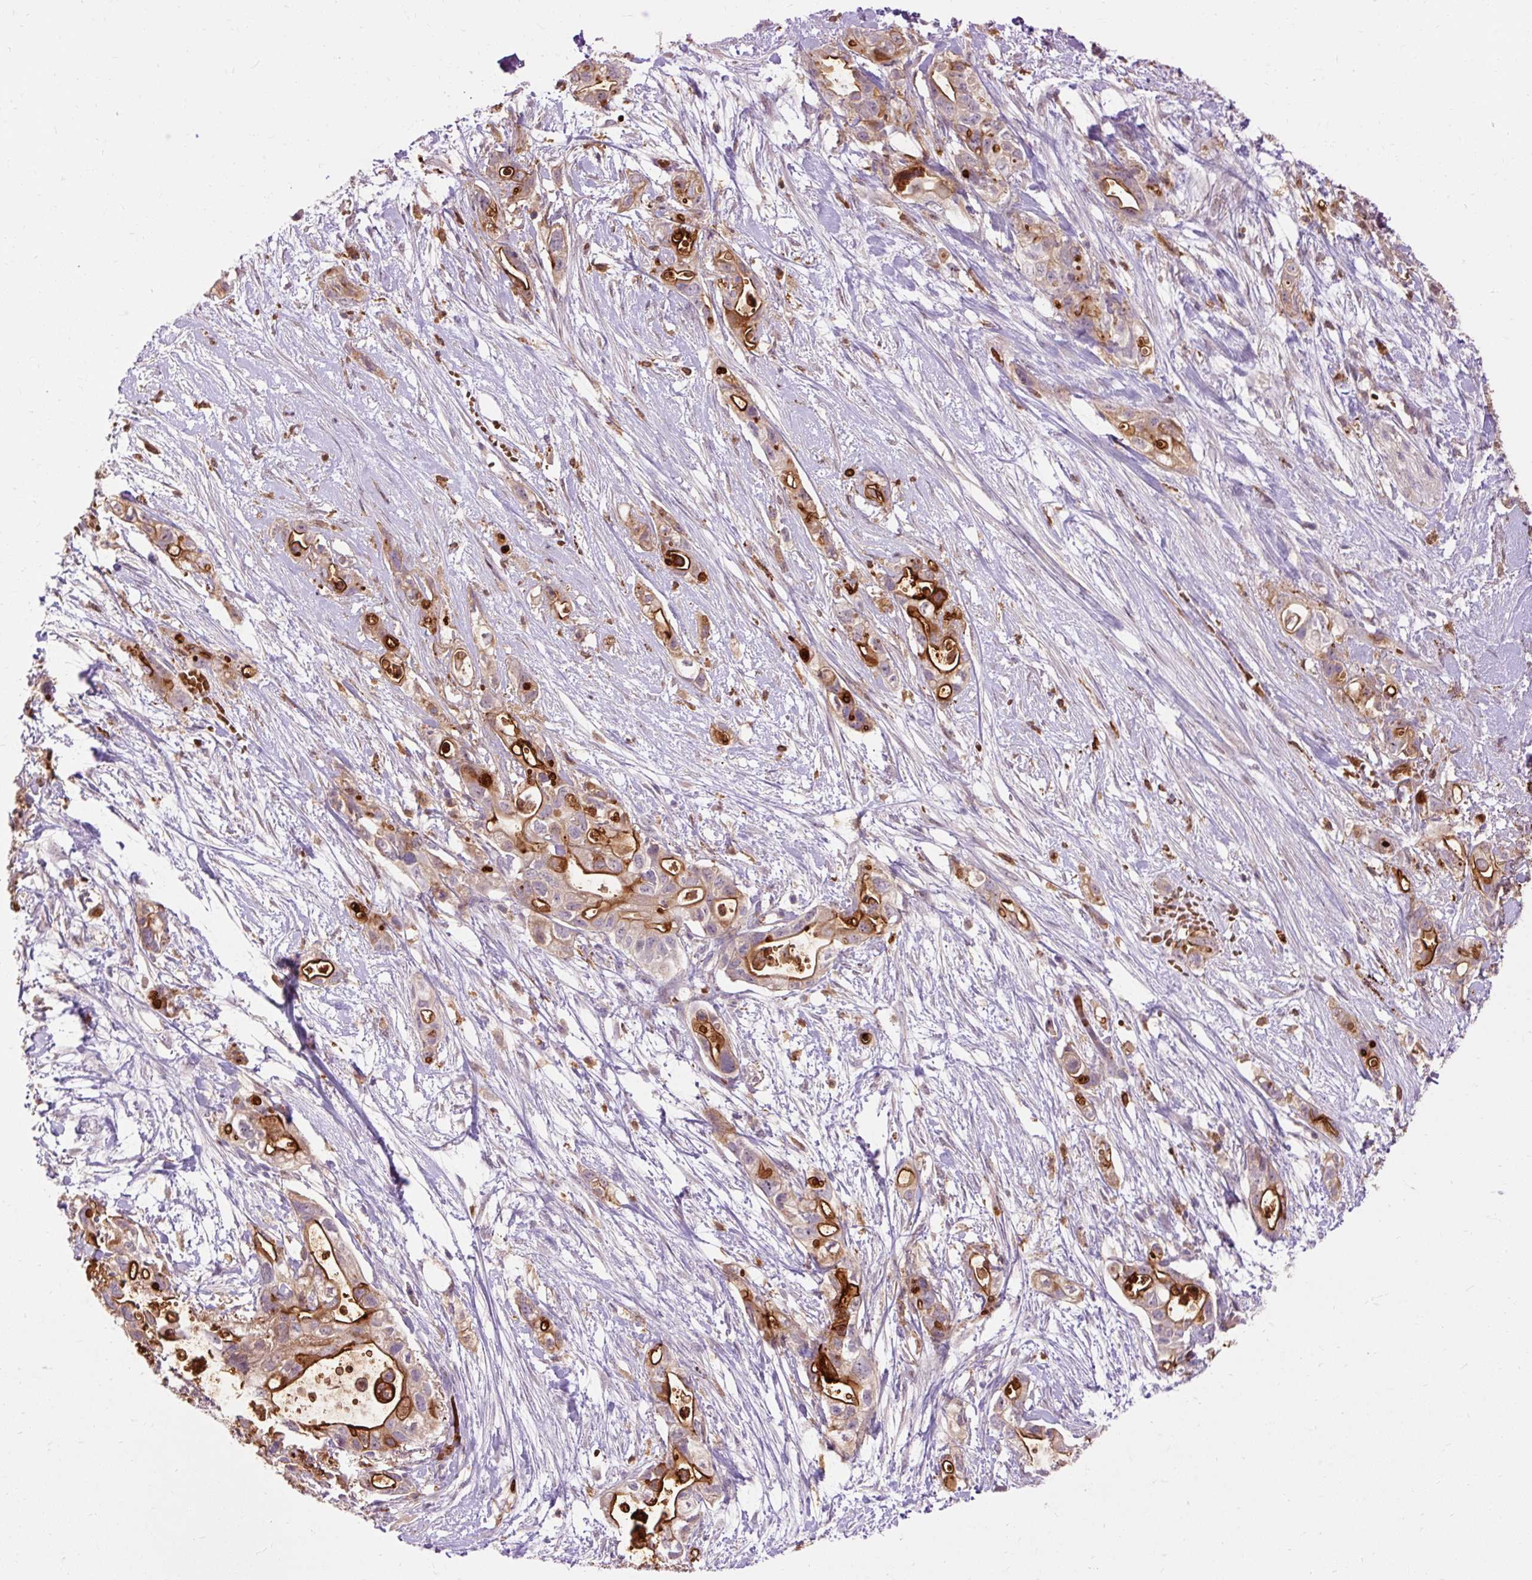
{"staining": {"intensity": "strong", "quantity": "25%-75%", "location": "cytoplasmic/membranous"}, "tissue": "pancreatic cancer", "cell_type": "Tumor cells", "image_type": "cancer", "snomed": [{"axis": "morphology", "description": "Adenocarcinoma, NOS"}, {"axis": "topography", "description": "Pancreas"}], "caption": "Immunohistochemical staining of human adenocarcinoma (pancreatic) exhibits high levels of strong cytoplasmic/membranous expression in approximately 25%-75% of tumor cells. The staining was performed using DAB, with brown indicating positive protein expression. Nuclei are stained blue with hematoxylin.", "gene": "CEBPZ", "patient": {"sex": "female", "age": 72}}